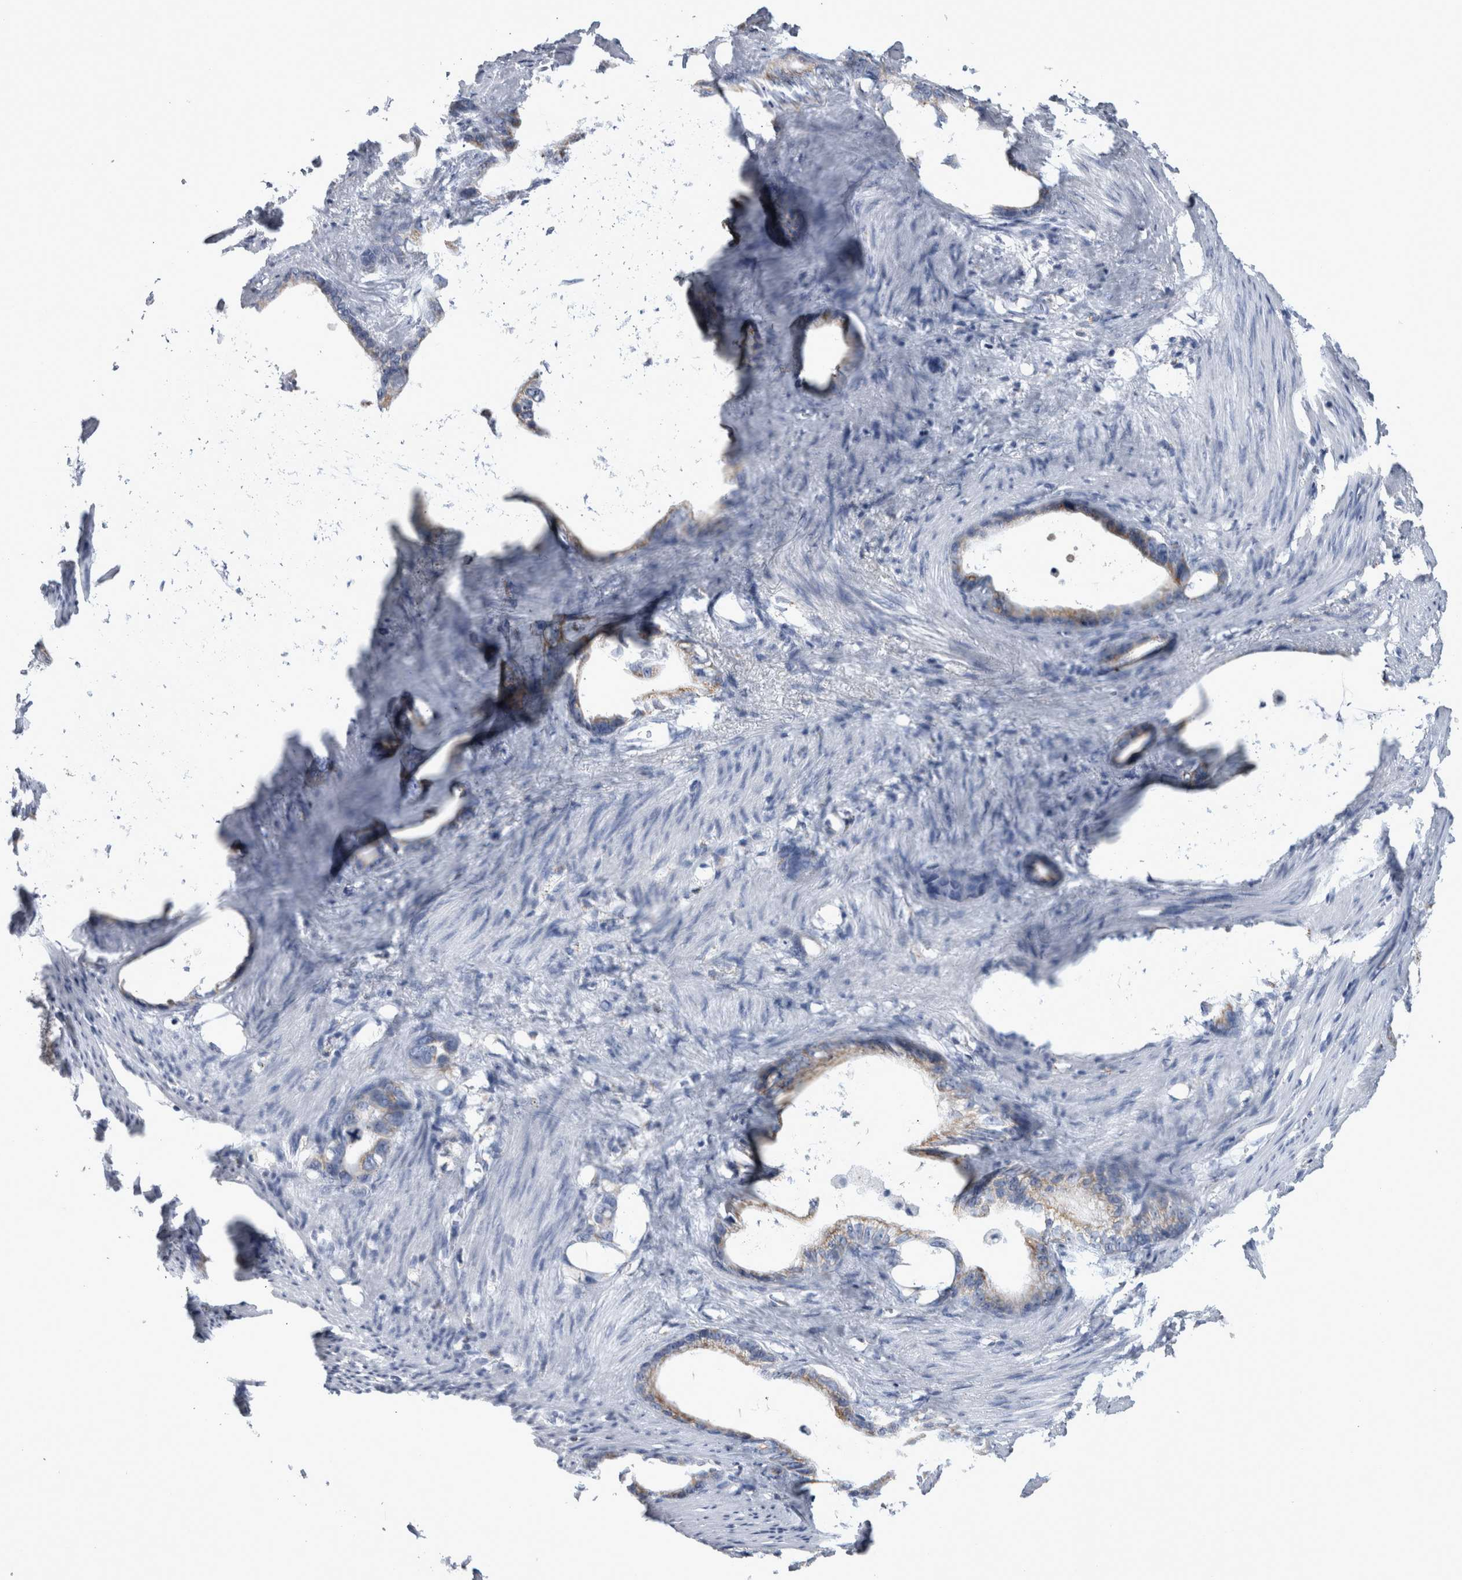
{"staining": {"intensity": "weak", "quantity": "<25%", "location": "cytoplasmic/membranous"}, "tissue": "stomach cancer", "cell_type": "Tumor cells", "image_type": "cancer", "snomed": [{"axis": "morphology", "description": "Adenocarcinoma, NOS"}, {"axis": "topography", "description": "Stomach"}], "caption": "High magnification brightfield microscopy of stomach adenocarcinoma stained with DAB (brown) and counterstained with hematoxylin (blue): tumor cells show no significant staining. (DAB (3,3'-diaminobenzidine) immunohistochemistry (IHC) with hematoxylin counter stain).", "gene": "GATM", "patient": {"sex": "female", "age": 75}}